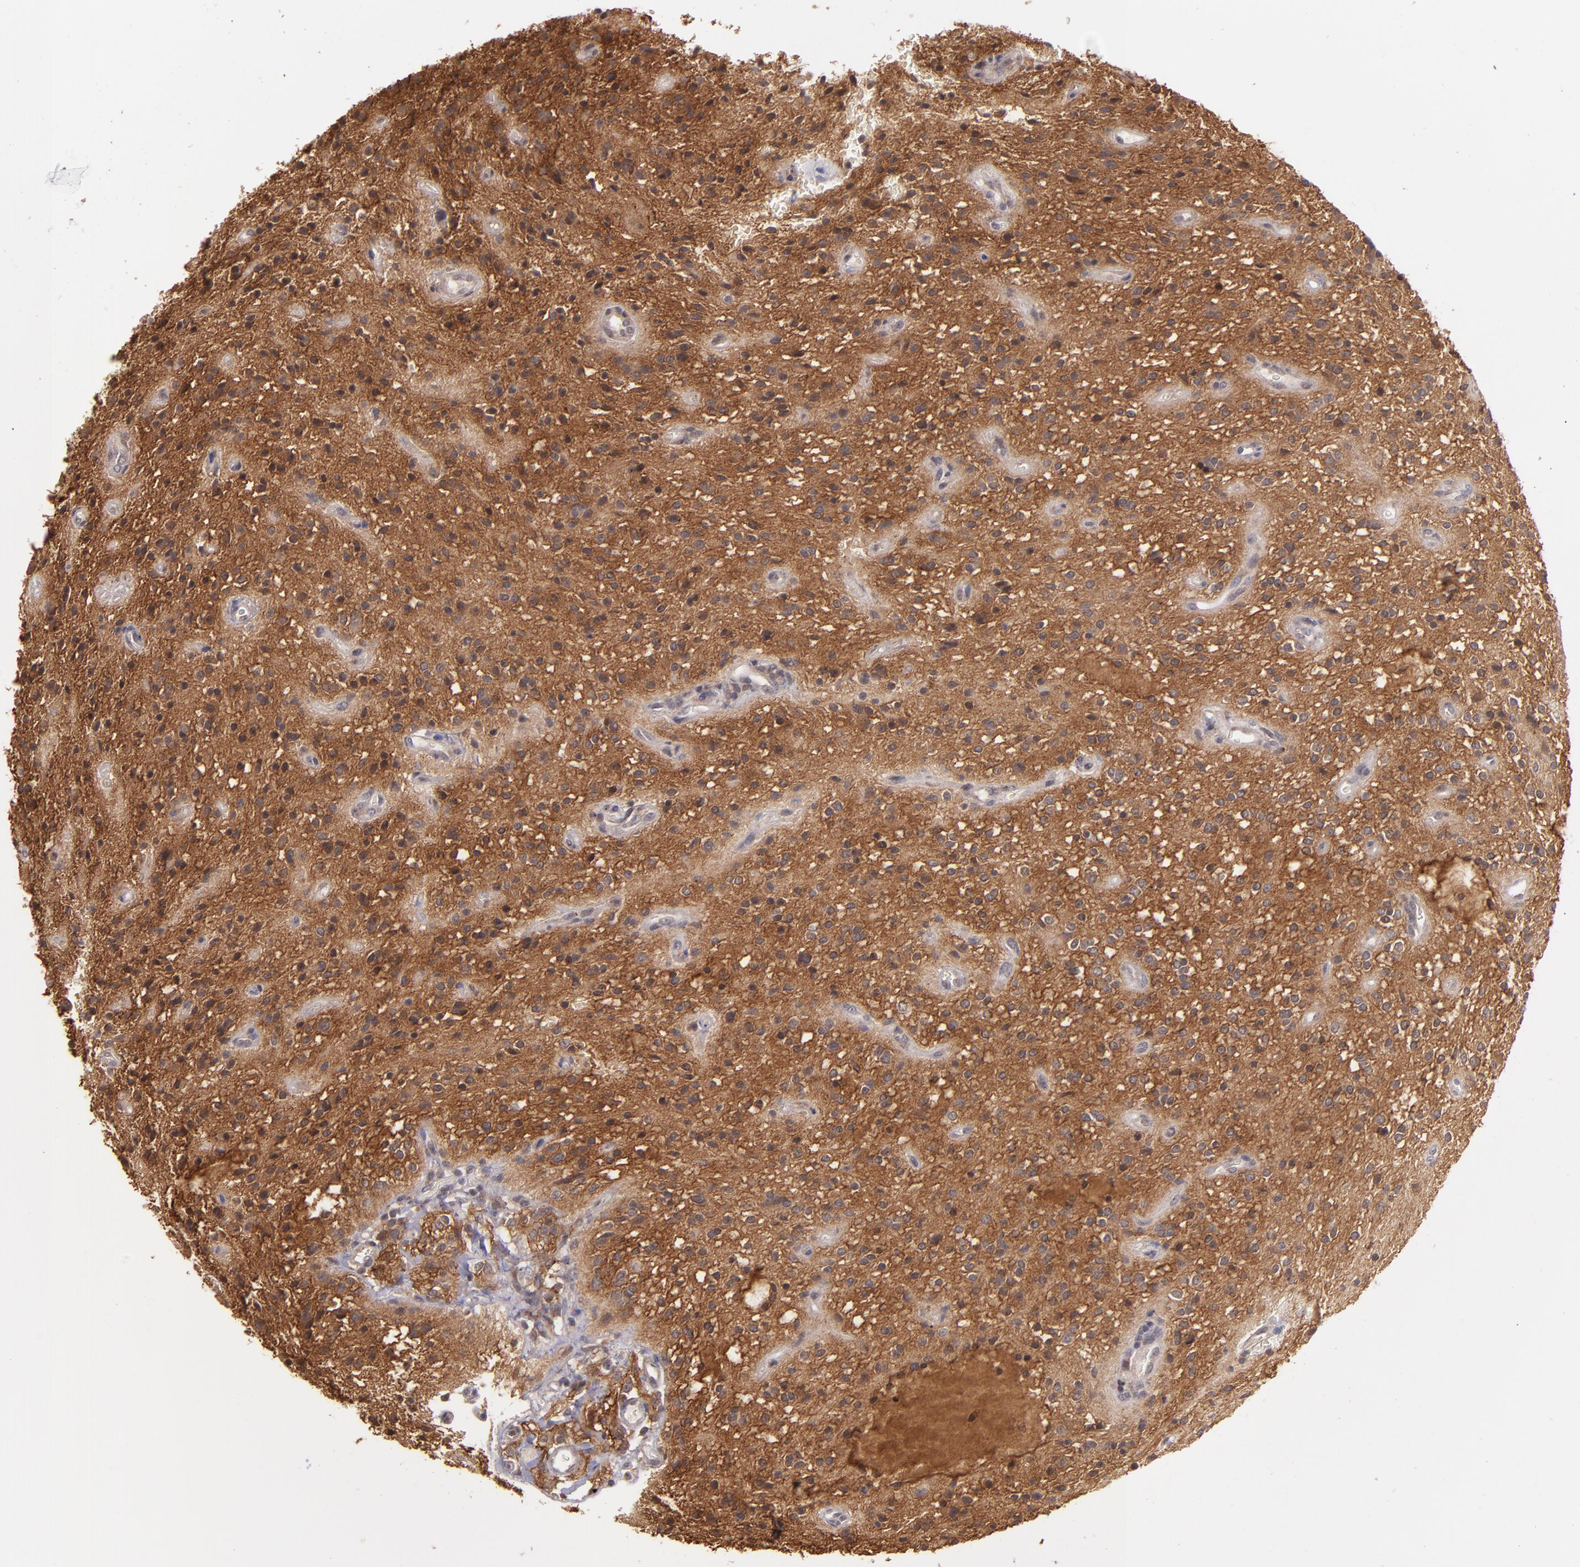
{"staining": {"intensity": "moderate", "quantity": ">75%", "location": "cytoplasmic/membranous"}, "tissue": "glioma", "cell_type": "Tumor cells", "image_type": "cancer", "snomed": [{"axis": "morphology", "description": "Glioma, malignant, NOS"}, {"axis": "topography", "description": "Cerebellum"}], "caption": "The histopathology image demonstrates a brown stain indicating the presence of a protein in the cytoplasmic/membranous of tumor cells in glioma.", "gene": "ZFYVE1", "patient": {"sex": "female", "age": 10}}